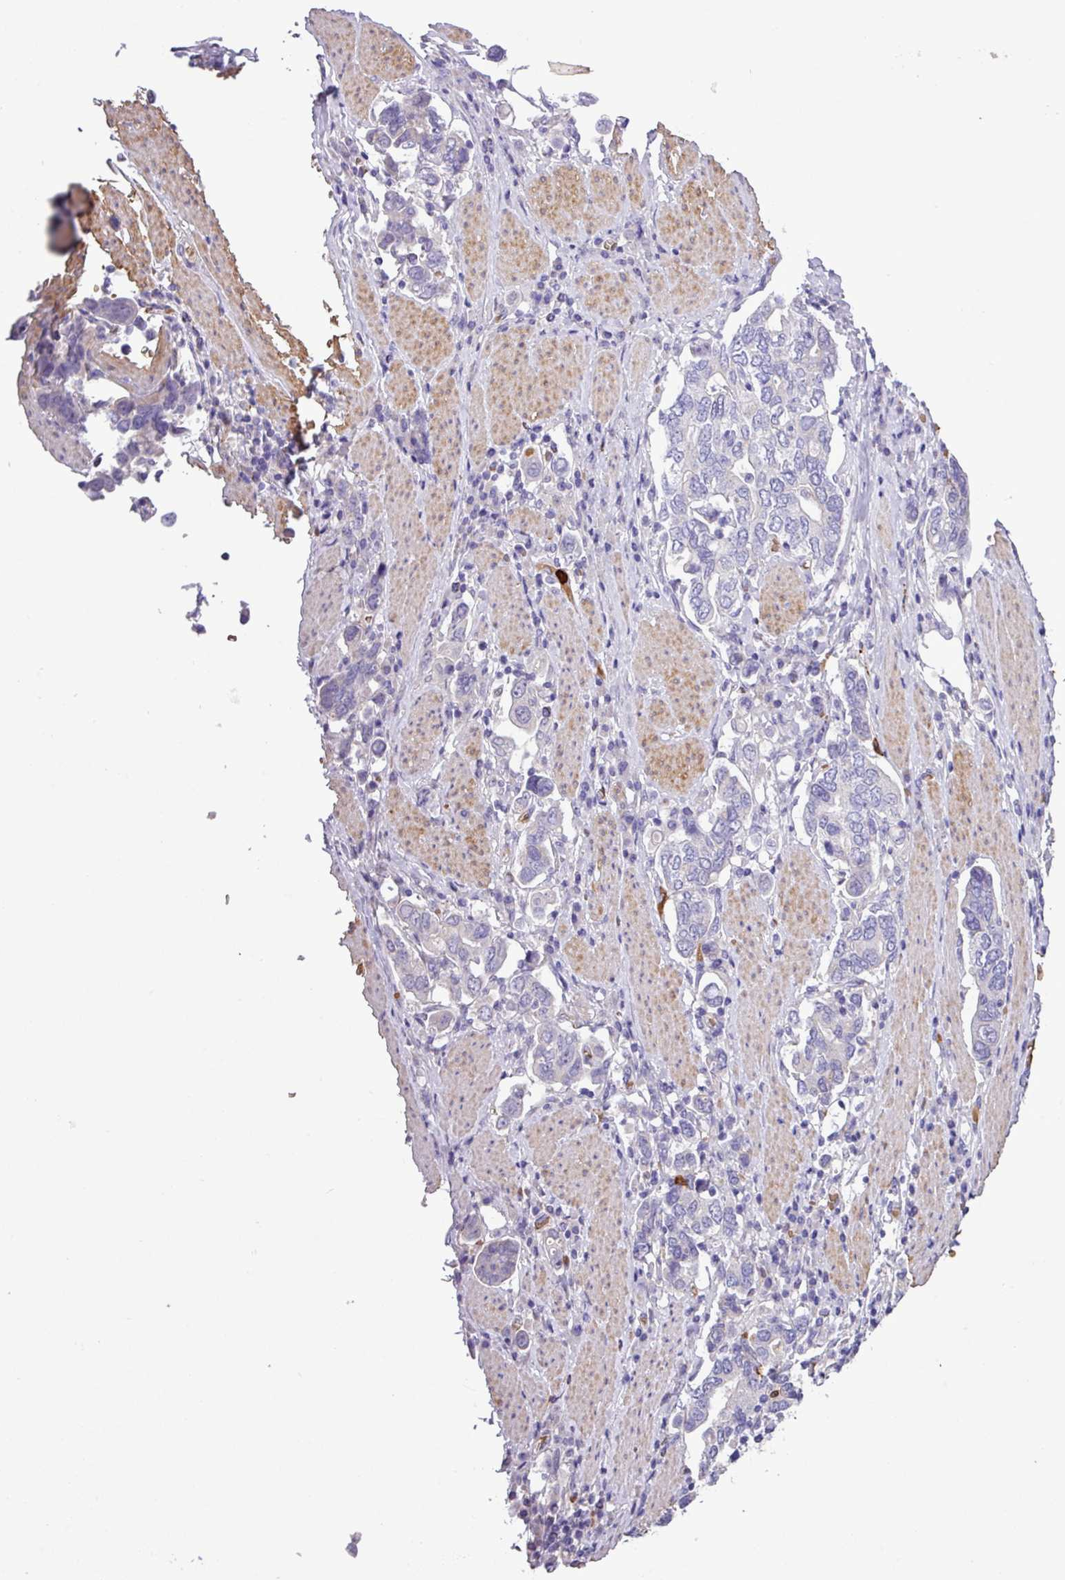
{"staining": {"intensity": "negative", "quantity": "none", "location": "none"}, "tissue": "stomach cancer", "cell_type": "Tumor cells", "image_type": "cancer", "snomed": [{"axis": "morphology", "description": "Adenocarcinoma, NOS"}, {"axis": "topography", "description": "Stomach, upper"}, {"axis": "topography", "description": "Stomach"}], "caption": "Adenocarcinoma (stomach) was stained to show a protein in brown. There is no significant positivity in tumor cells.", "gene": "MGAT4B", "patient": {"sex": "male", "age": 62}}